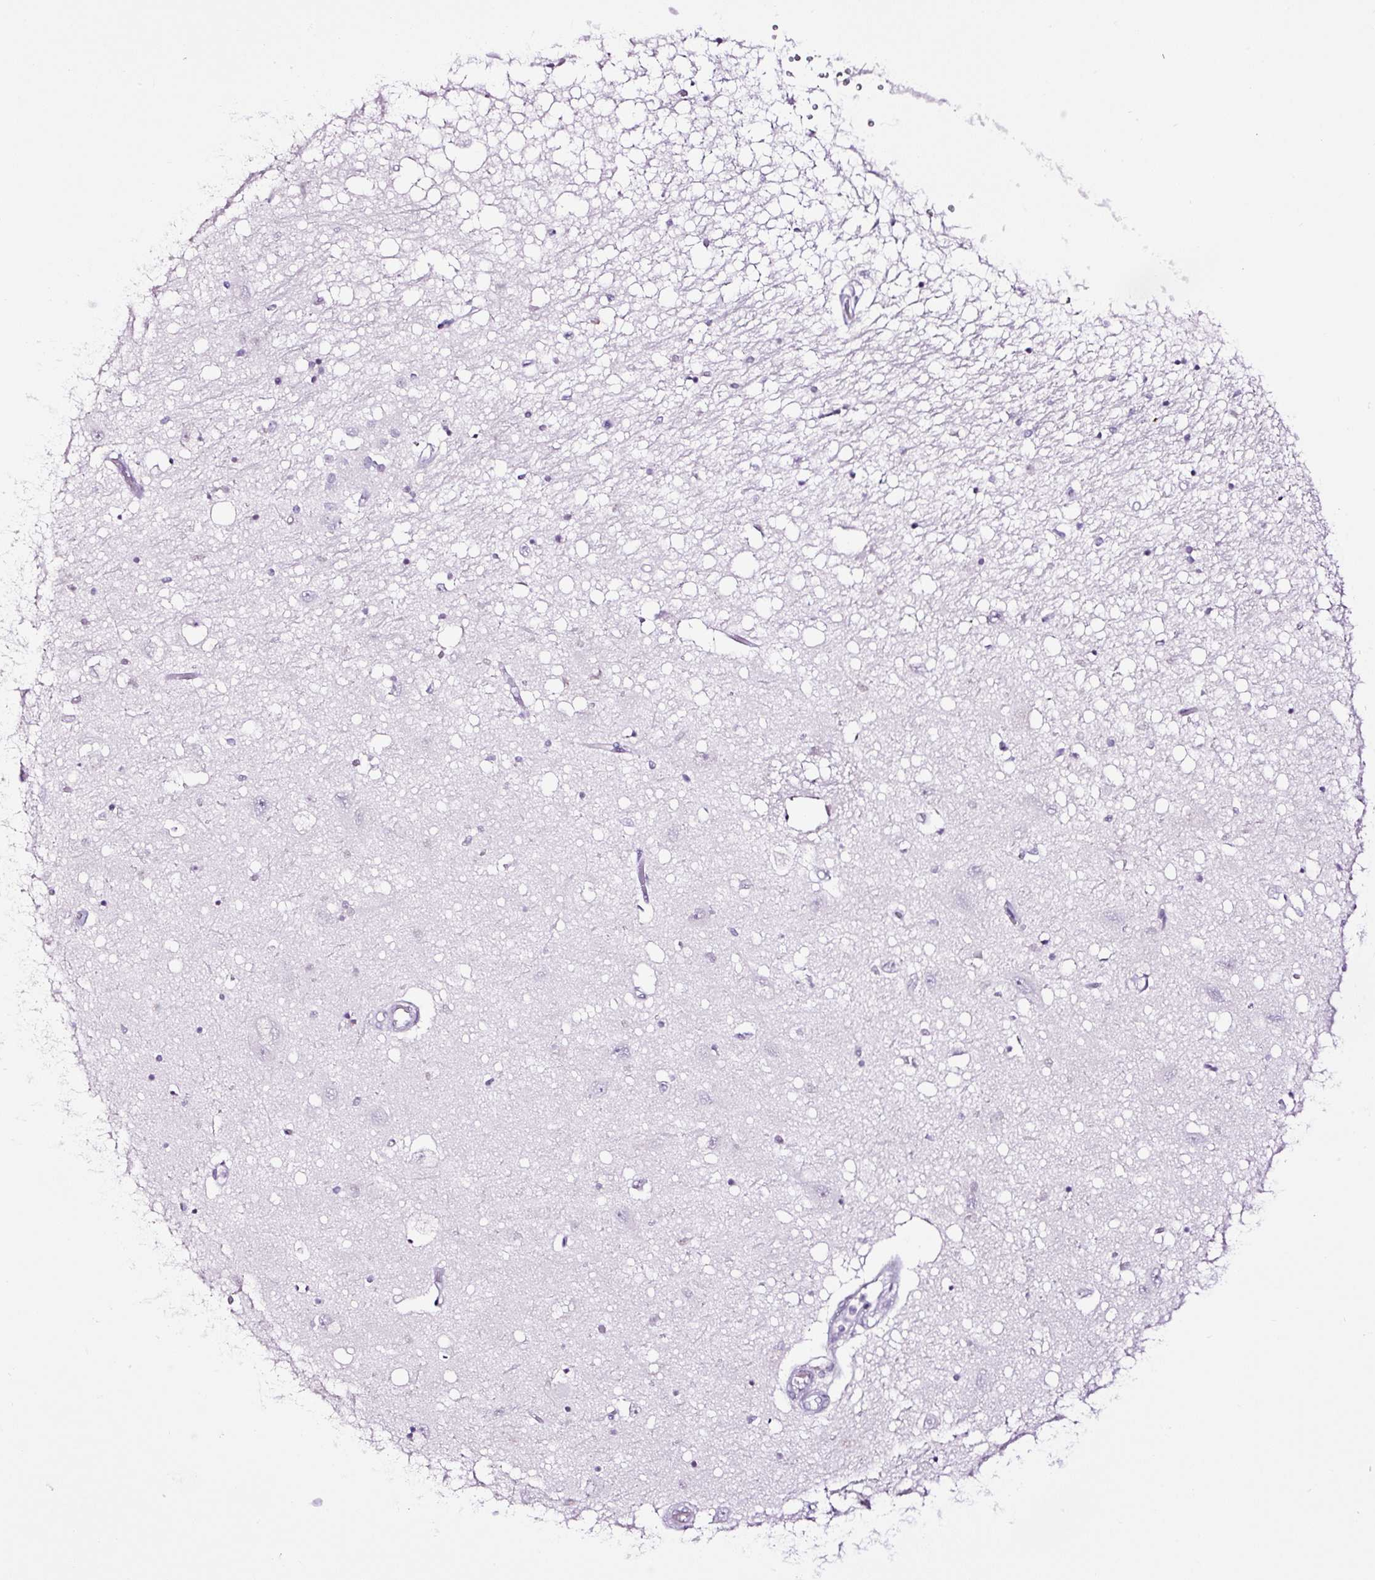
{"staining": {"intensity": "negative", "quantity": "none", "location": "none"}, "tissue": "caudate", "cell_type": "Glial cells", "image_type": "normal", "snomed": [{"axis": "morphology", "description": "Normal tissue, NOS"}, {"axis": "topography", "description": "Lateral ventricle wall"}], "caption": "This is a image of immunohistochemistry staining of benign caudate, which shows no staining in glial cells.", "gene": "NPHS2", "patient": {"sex": "male", "age": 70}}